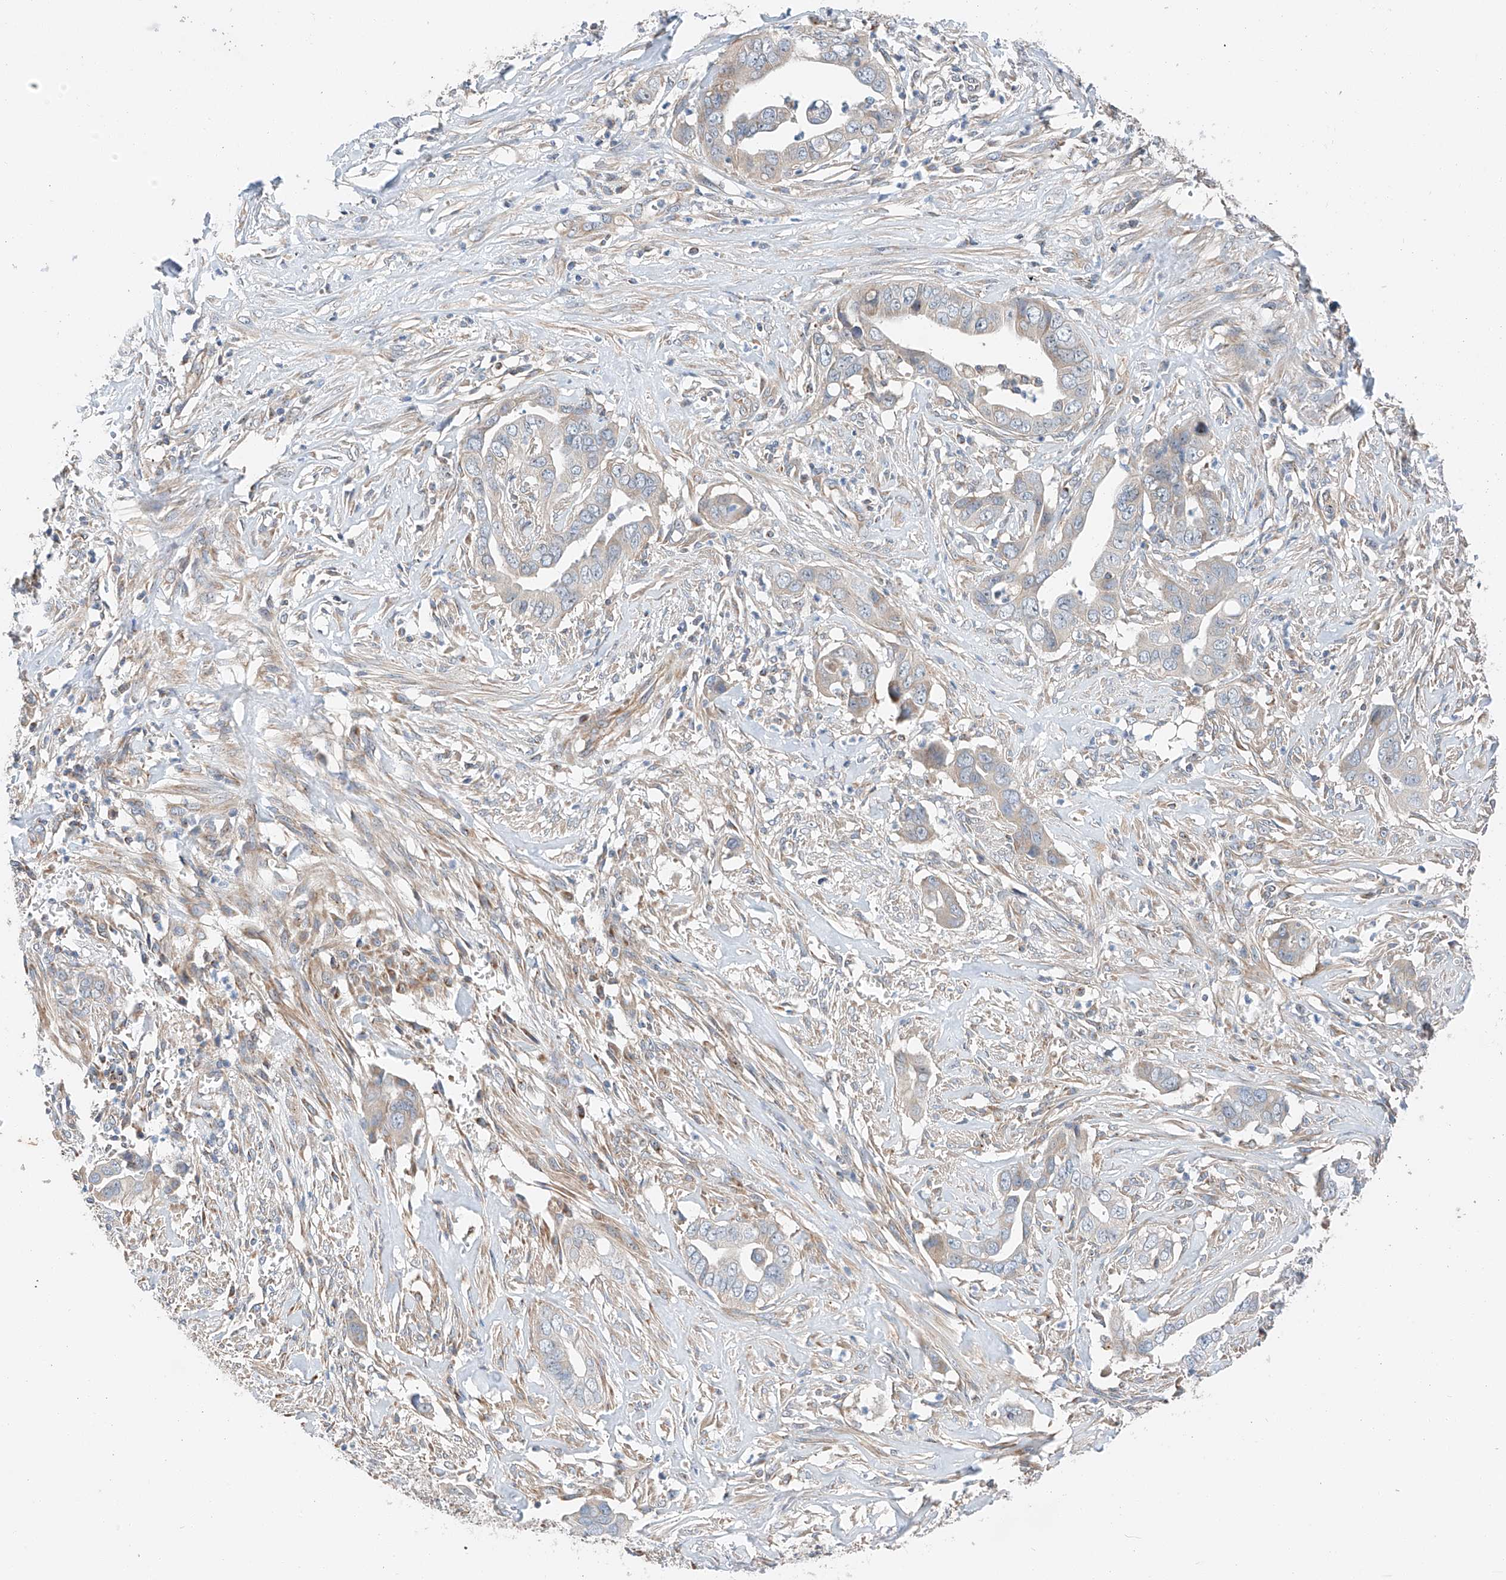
{"staining": {"intensity": "weak", "quantity": "<25%", "location": "cytoplasmic/membranous"}, "tissue": "liver cancer", "cell_type": "Tumor cells", "image_type": "cancer", "snomed": [{"axis": "morphology", "description": "Cholangiocarcinoma"}, {"axis": "topography", "description": "Liver"}], "caption": "This image is of liver cancer stained with IHC to label a protein in brown with the nuclei are counter-stained blue. There is no expression in tumor cells.", "gene": "RUSC1", "patient": {"sex": "female", "age": 79}}